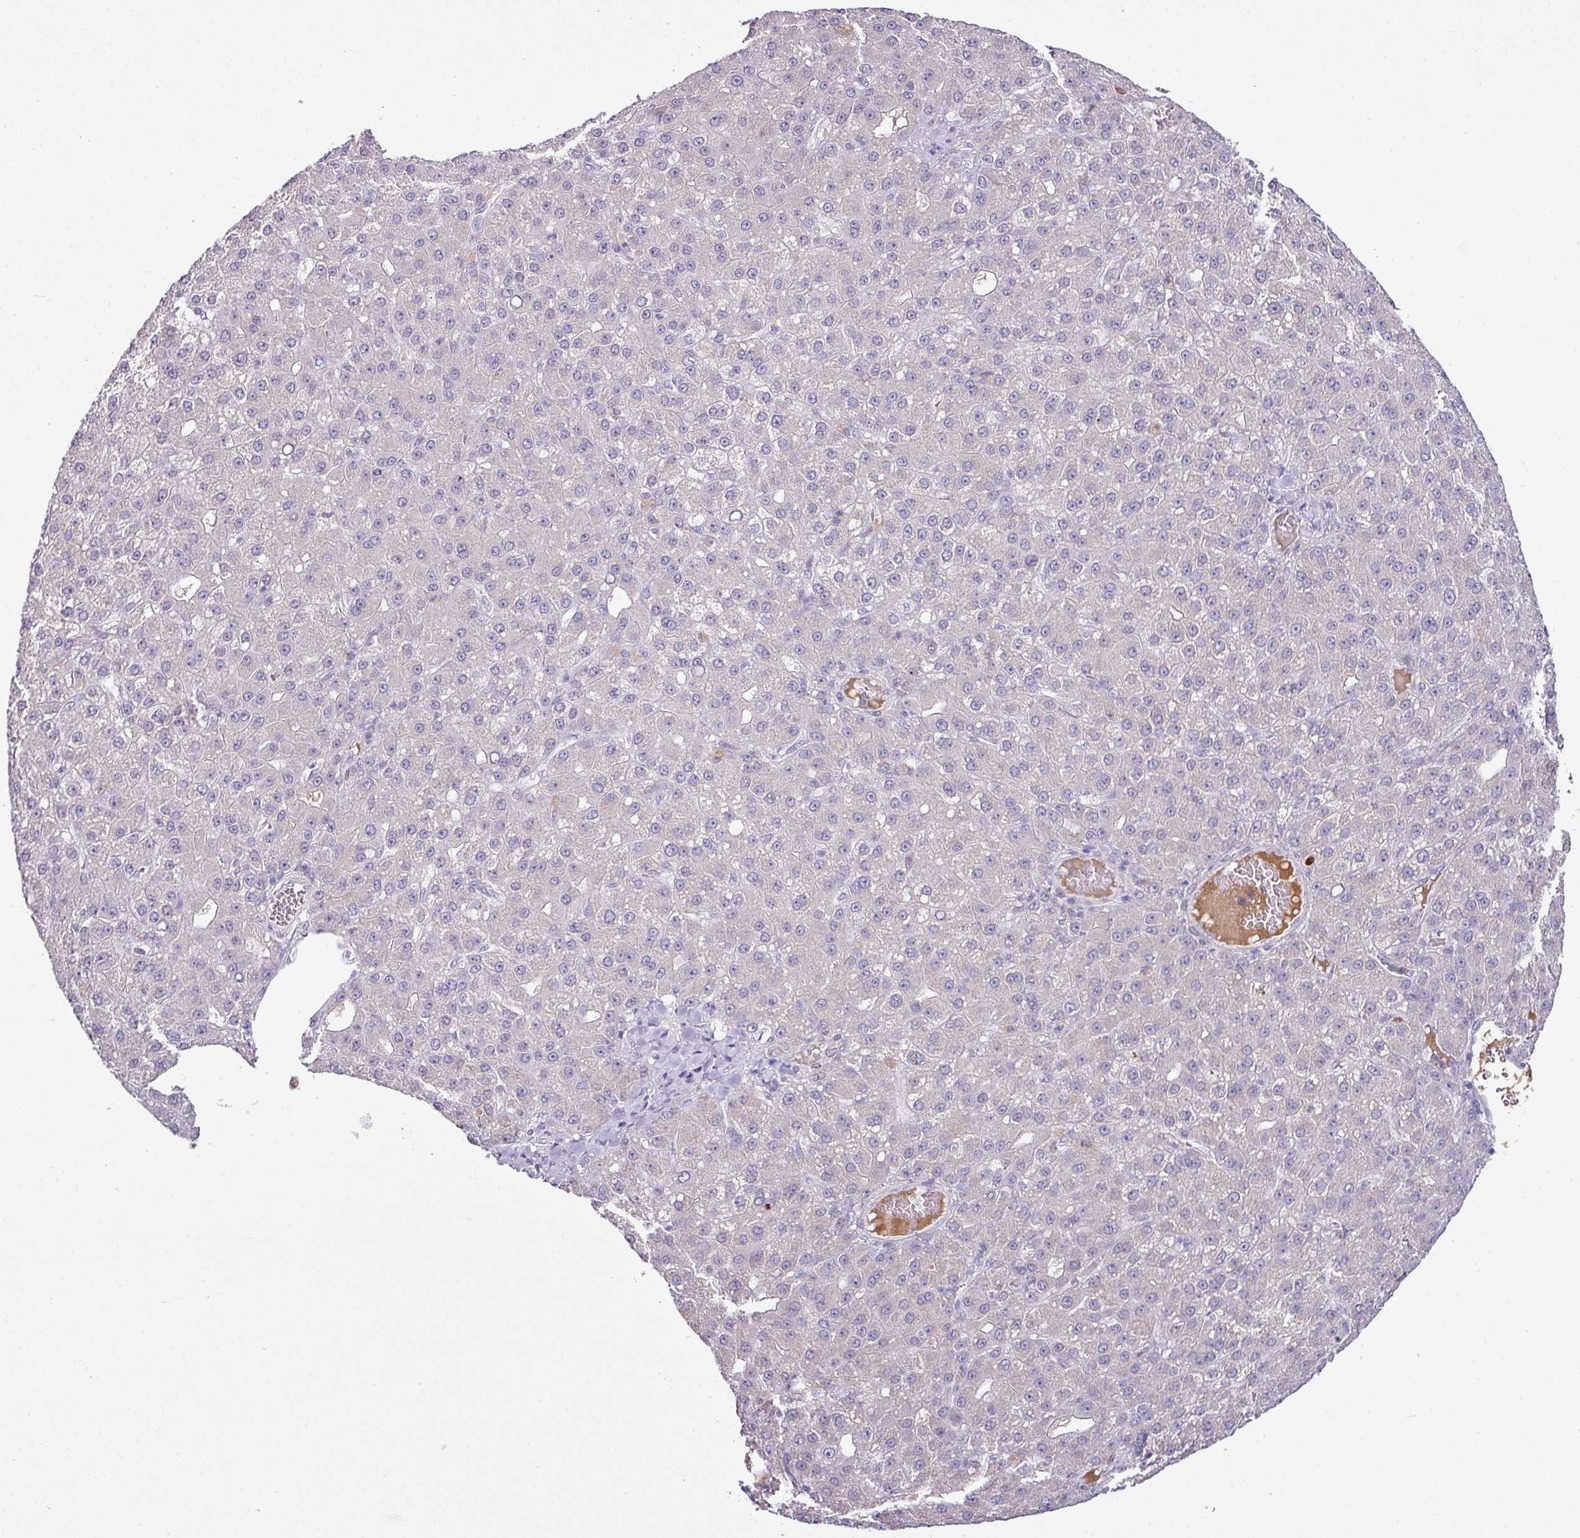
{"staining": {"intensity": "negative", "quantity": "none", "location": "none"}, "tissue": "liver cancer", "cell_type": "Tumor cells", "image_type": "cancer", "snomed": [{"axis": "morphology", "description": "Carcinoma, Hepatocellular, NOS"}, {"axis": "topography", "description": "Liver"}], "caption": "Image shows no significant protein staining in tumor cells of liver cancer (hepatocellular carcinoma). The staining was performed using DAB to visualize the protein expression in brown, while the nuclei were stained in blue with hematoxylin (Magnification: 20x).", "gene": "SLAMF6", "patient": {"sex": "male", "age": 67}}